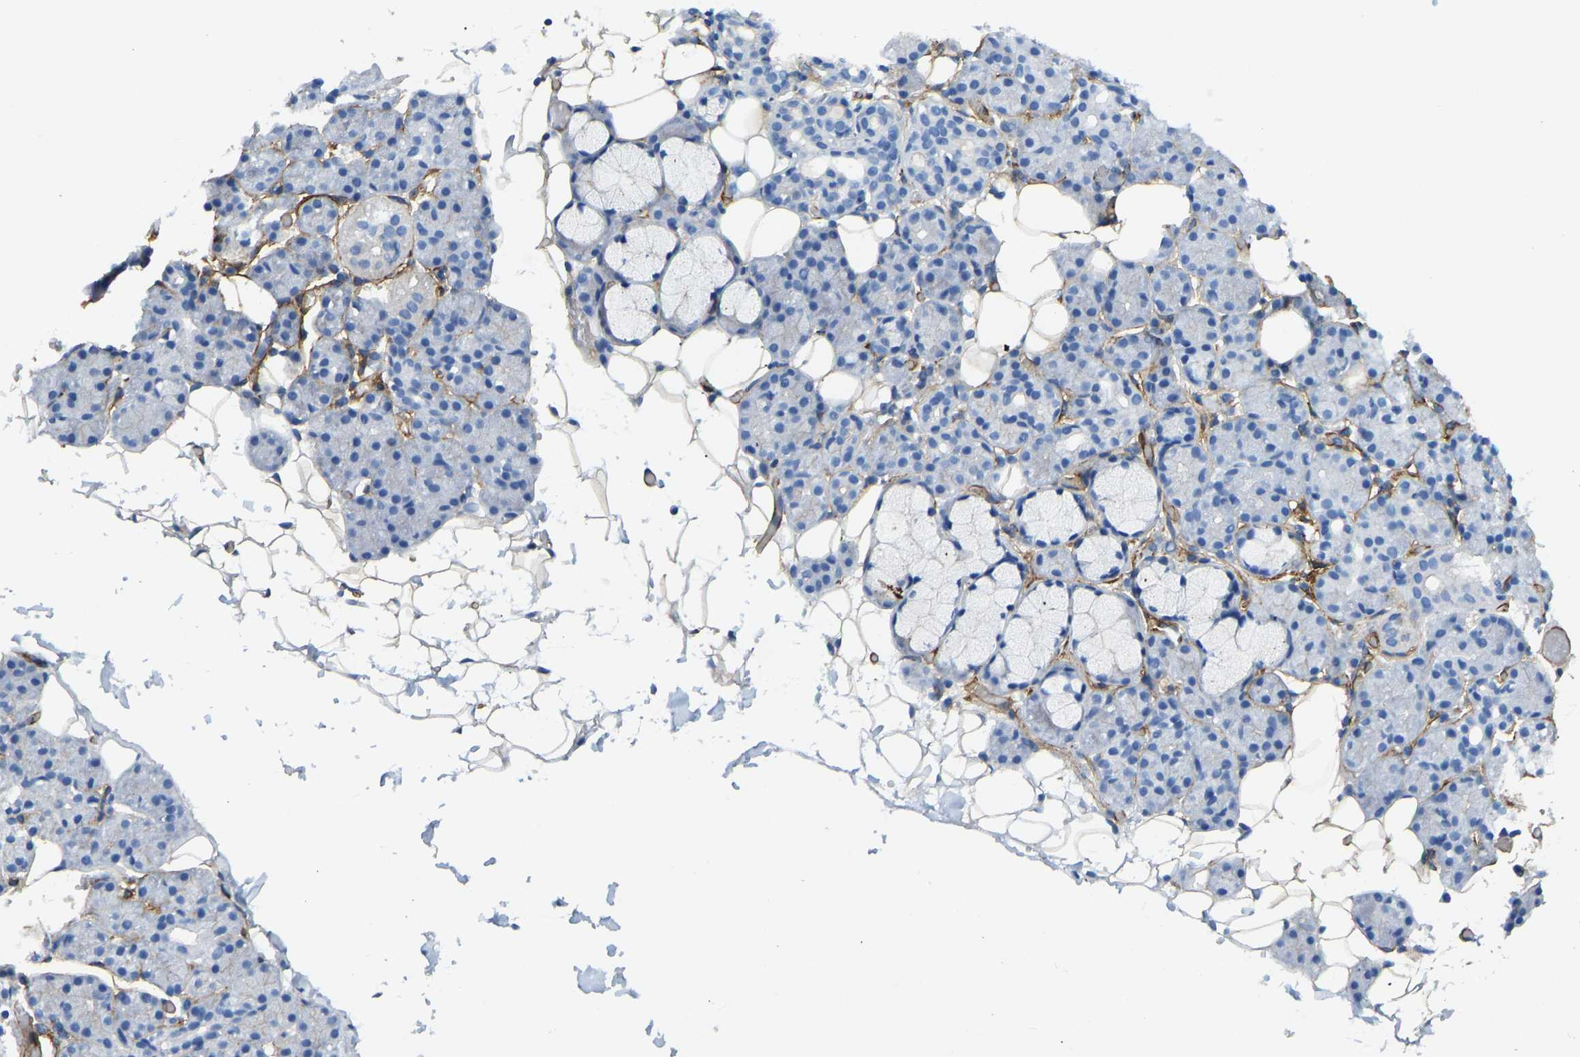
{"staining": {"intensity": "negative", "quantity": "none", "location": "none"}, "tissue": "salivary gland", "cell_type": "Glandular cells", "image_type": "normal", "snomed": [{"axis": "morphology", "description": "Normal tissue, NOS"}, {"axis": "topography", "description": "Salivary gland"}], "caption": "Immunohistochemistry image of benign salivary gland stained for a protein (brown), which shows no expression in glandular cells. (Immunohistochemistry (ihc), brightfield microscopy, high magnification).", "gene": "COL15A1", "patient": {"sex": "male", "age": 63}}